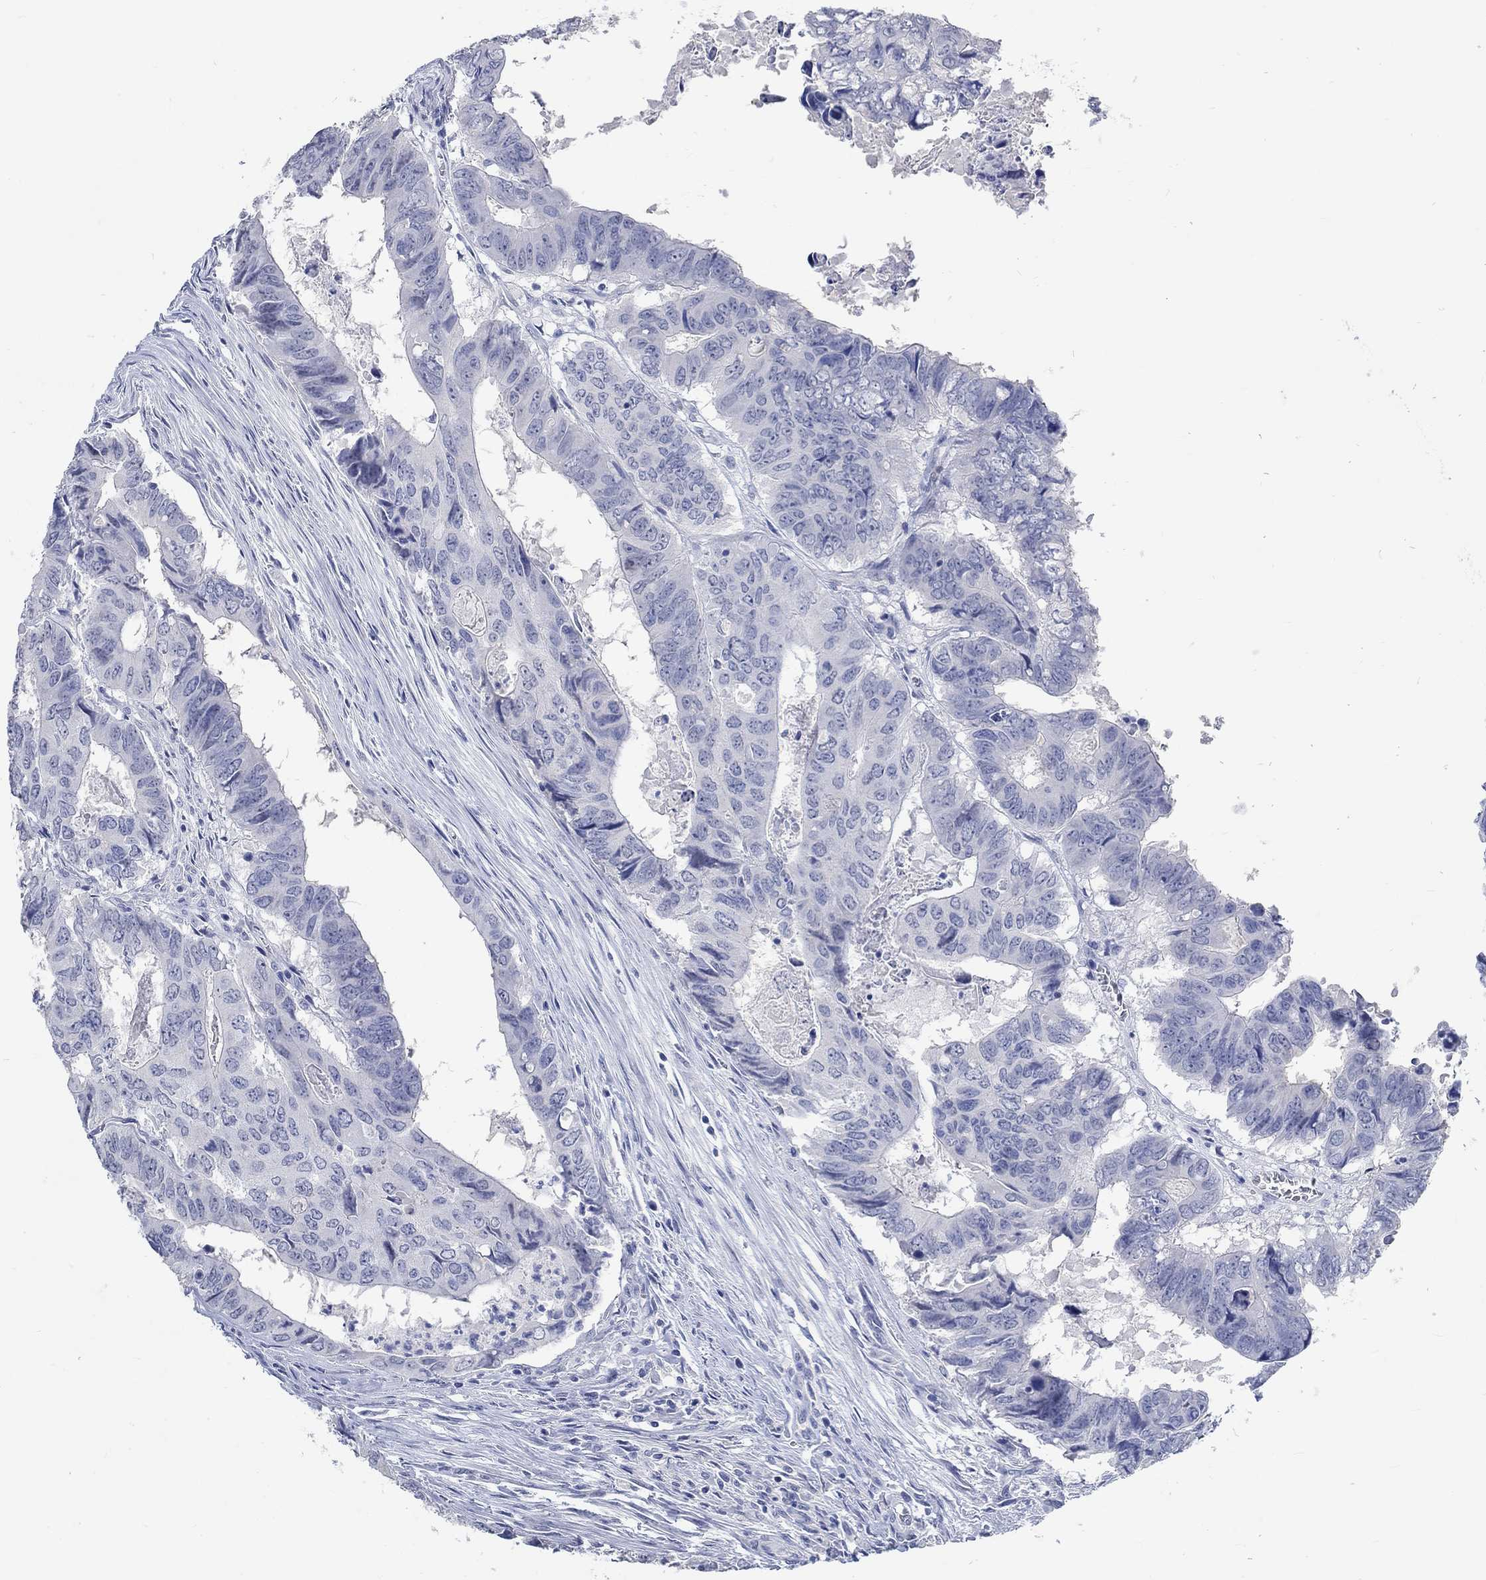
{"staining": {"intensity": "negative", "quantity": "none", "location": "none"}, "tissue": "colorectal cancer", "cell_type": "Tumor cells", "image_type": "cancer", "snomed": [{"axis": "morphology", "description": "Adenocarcinoma, NOS"}, {"axis": "topography", "description": "Colon"}], "caption": "Immunohistochemical staining of colorectal cancer reveals no significant expression in tumor cells. Nuclei are stained in blue.", "gene": "C4orf47", "patient": {"sex": "male", "age": 79}}